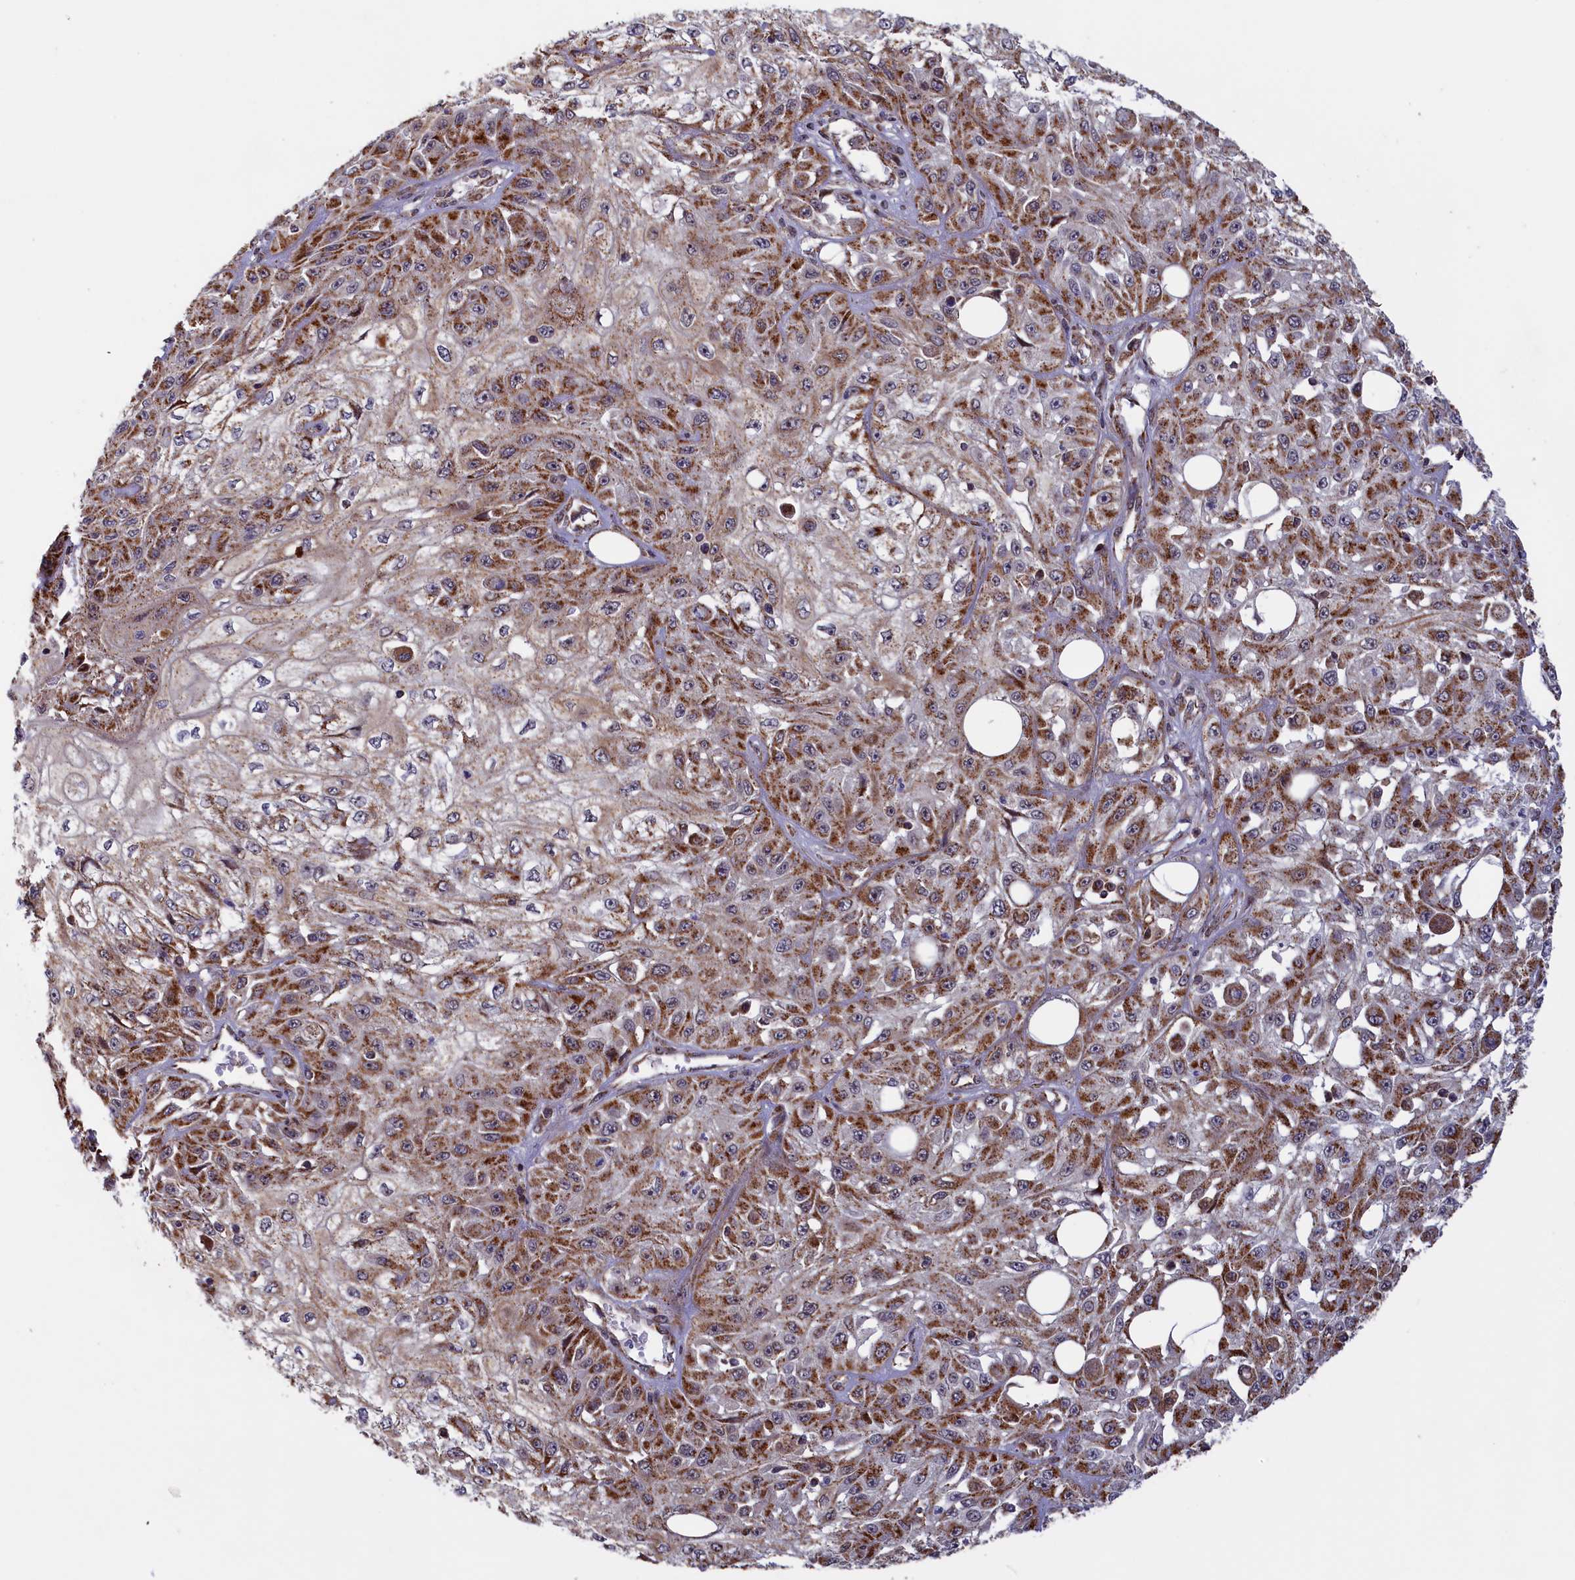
{"staining": {"intensity": "strong", "quantity": ">75%", "location": "cytoplasmic/membranous"}, "tissue": "skin cancer", "cell_type": "Tumor cells", "image_type": "cancer", "snomed": [{"axis": "morphology", "description": "Squamous cell carcinoma, NOS"}, {"axis": "morphology", "description": "Squamous cell carcinoma, metastatic, NOS"}, {"axis": "topography", "description": "Skin"}, {"axis": "topography", "description": "Lymph node"}], "caption": "There is high levels of strong cytoplasmic/membranous staining in tumor cells of skin cancer, as demonstrated by immunohistochemical staining (brown color).", "gene": "DUS3L", "patient": {"sex": "male", "age": 75}}